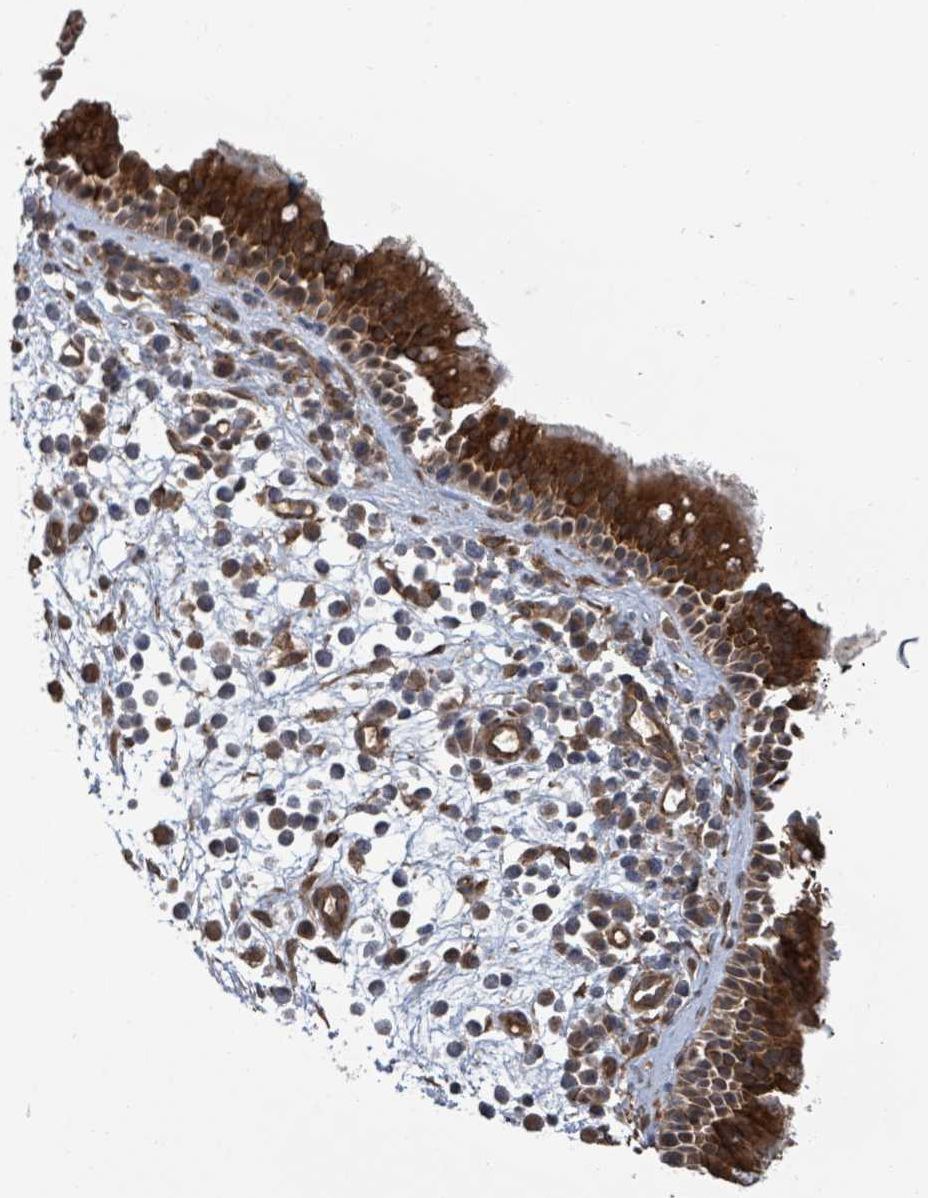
{"staining": {"intensity": "strong", "quantity": ">75%", "location": "cytoplasmic/membranous"}, "tissue": "nasopharynx", "cell_type": "Respiratory epithelial cells", "image_type": "normal", "snomed": [{"axis": "morphology", "description": "Normal tissue, NOS"}, {"axis": "morphology", "description": "Inflammation, NOS"}, {"axis": "morphology", "description": "Malignant melanoma, Metastatic site"}, {"axis": "topography", "description": "Nasopharynx"}], "caption": "About >75% of respiratory epithelial cells in normal human nasopharynx demonstrate strong cytoplasmic/membranous protein staining as visualized by brown immunohistochemical staining.", "gene": "ENSG00000256500", "patient": {"sex": "male", "age": 70}}